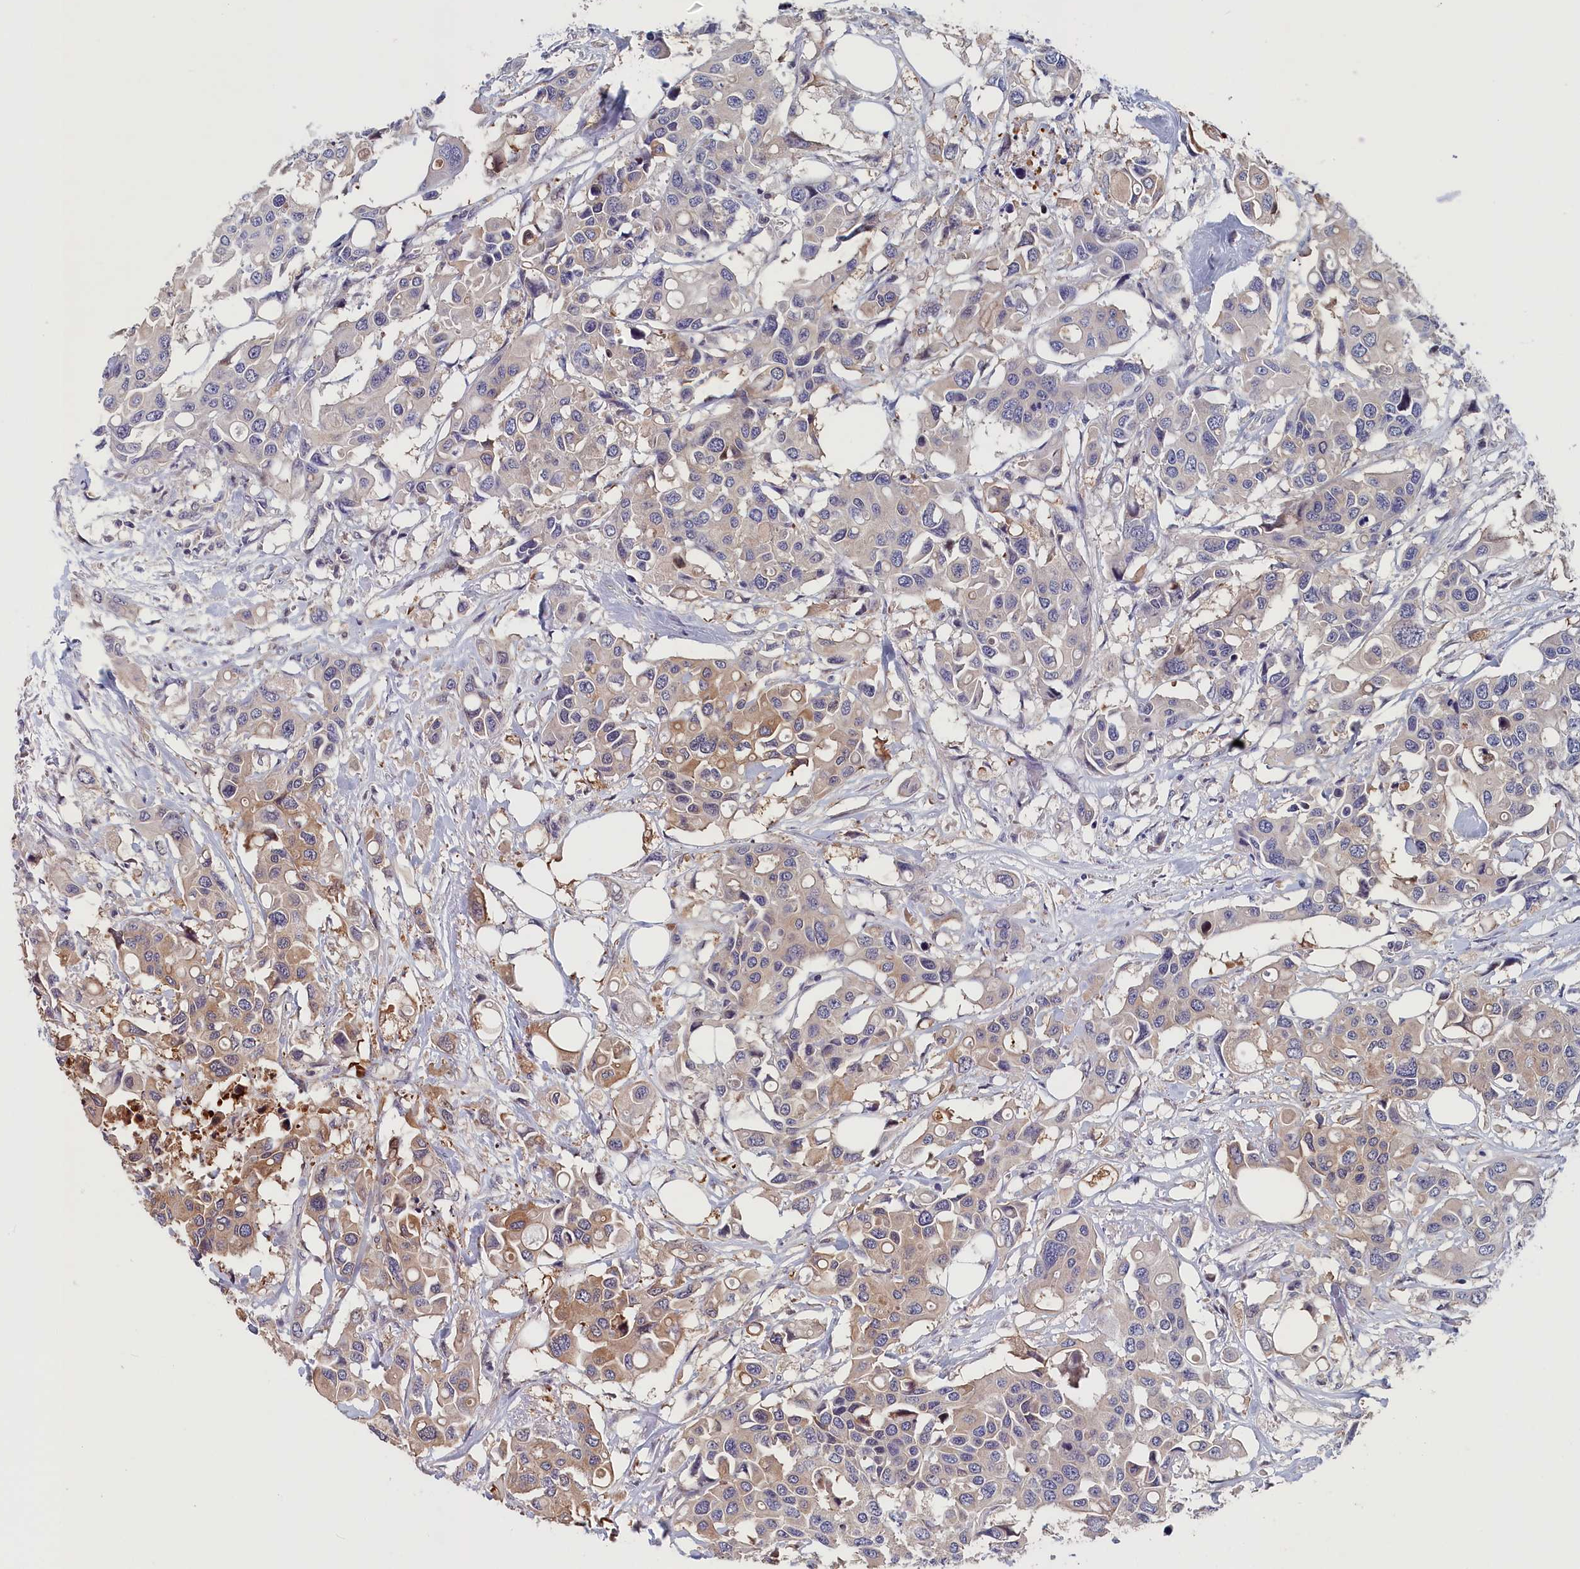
{"staining": {"intensity": "moderate", "quantity": "<25%", "location": "cytoplasmic/membranous"}, "tissue": "colorectal cancer", "cell_type": "Tumor cells", "image_type": "cancer", "snomed": [{"axis": "morphology", "description": "Adenocarcinoma, NOS"}, {"axis": "topography", "description": "Colon"}], "caption": "The immunohistochemical stain highlights moderate cytoplasmic/membranous staining in tumor cells of colorectal adenocarcinoma tissue.", "gene": "TMEM116", "patient": {"sex": "male", "age": 77}}